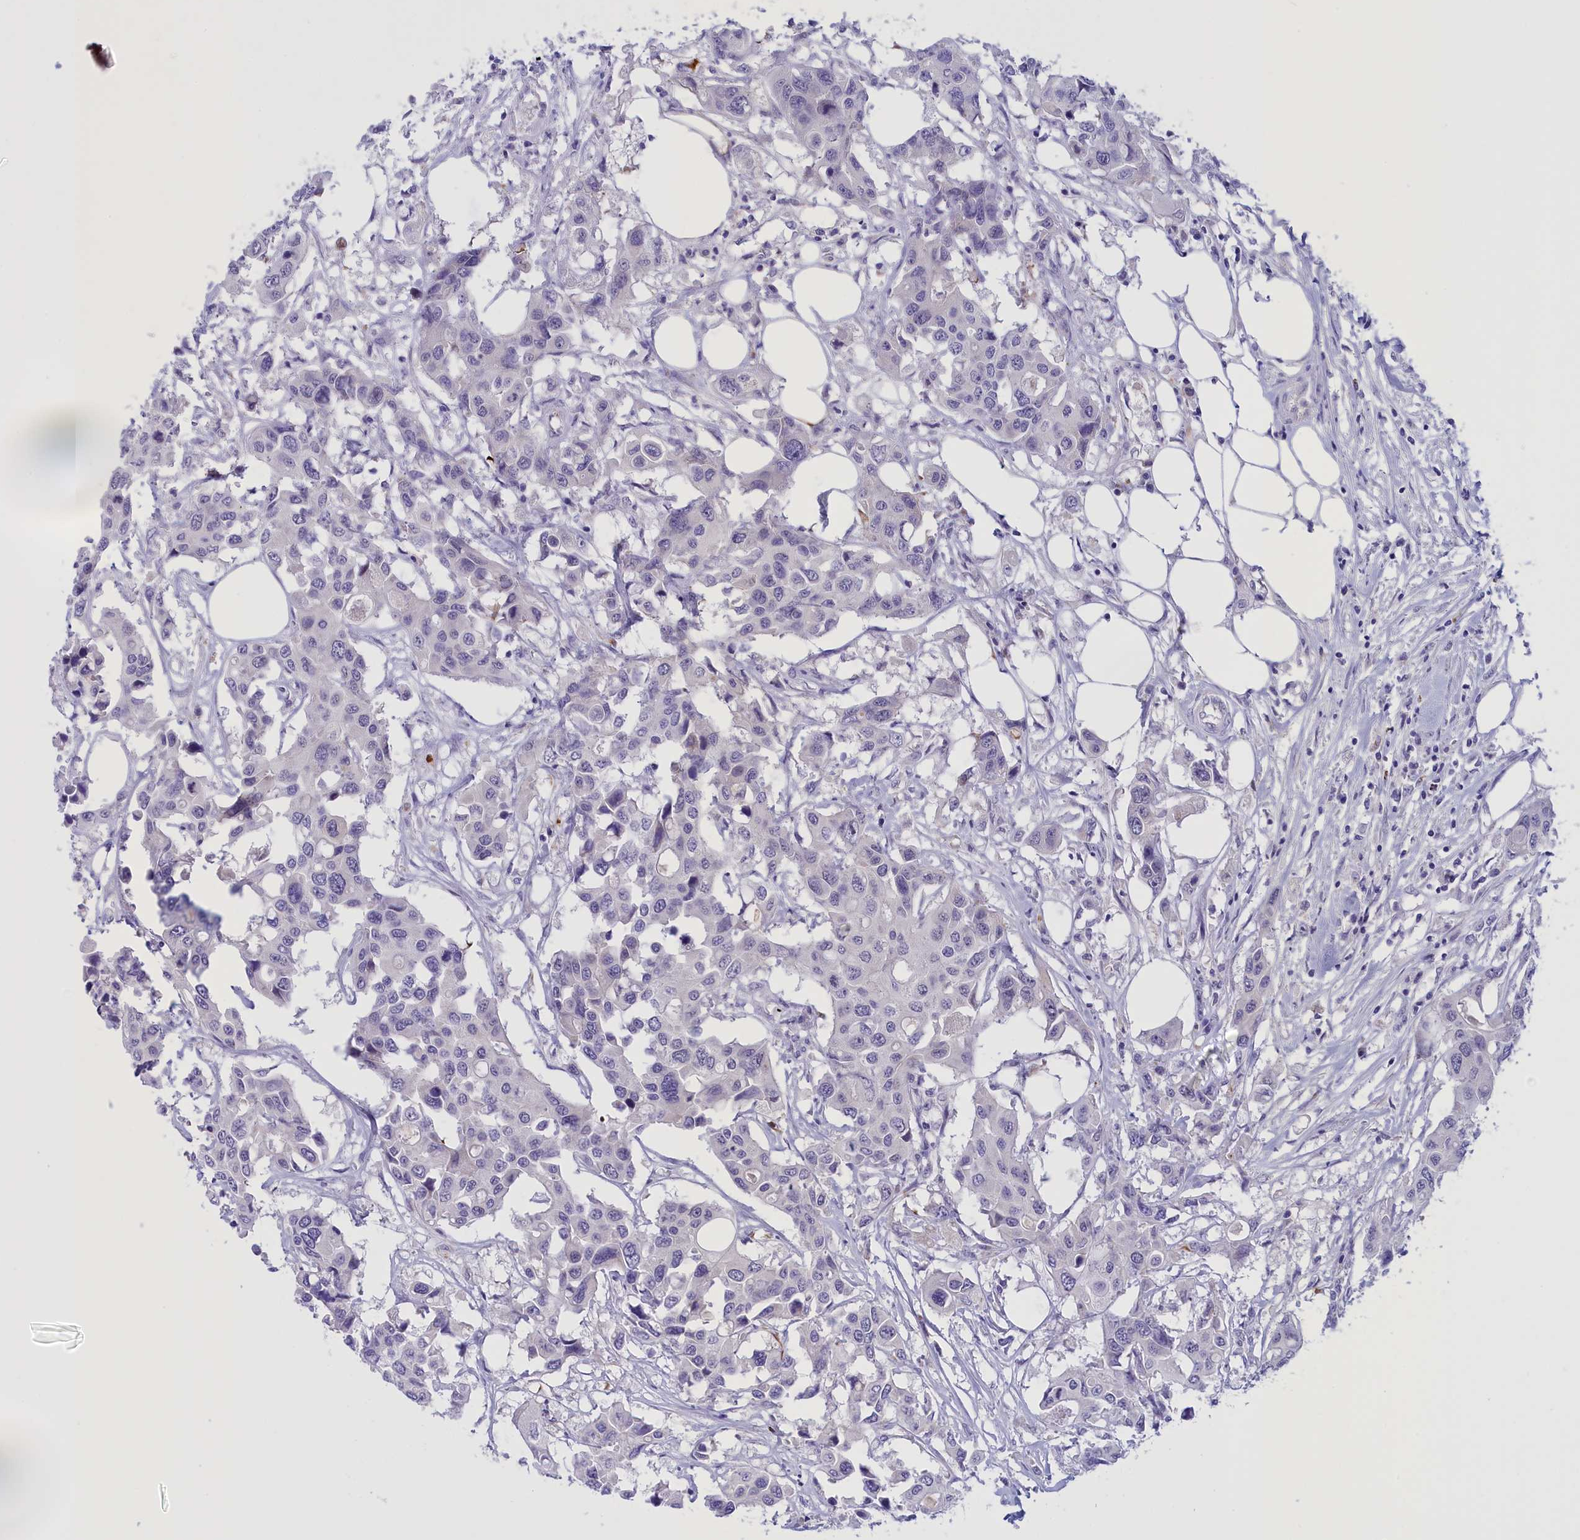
{"staining": {"intensity": "negative", "quantity": "none", "location": "none"}, "tissue": "colorectal cancer", "cell_type": "Tumor cells", "image_type": "cancer", "snomed": [{"axis": "morphology", "description": "Adenocarcinoma, NOS"}, {"axis": "topography", "description": "Colon"}], "caption": "Colorectal adenocarcinoma was stained to show a protein in brown. There is no significant expression in tumor cells.", "gene": "FAM149B1", "patient": {"sex": "male", "age": 77}}